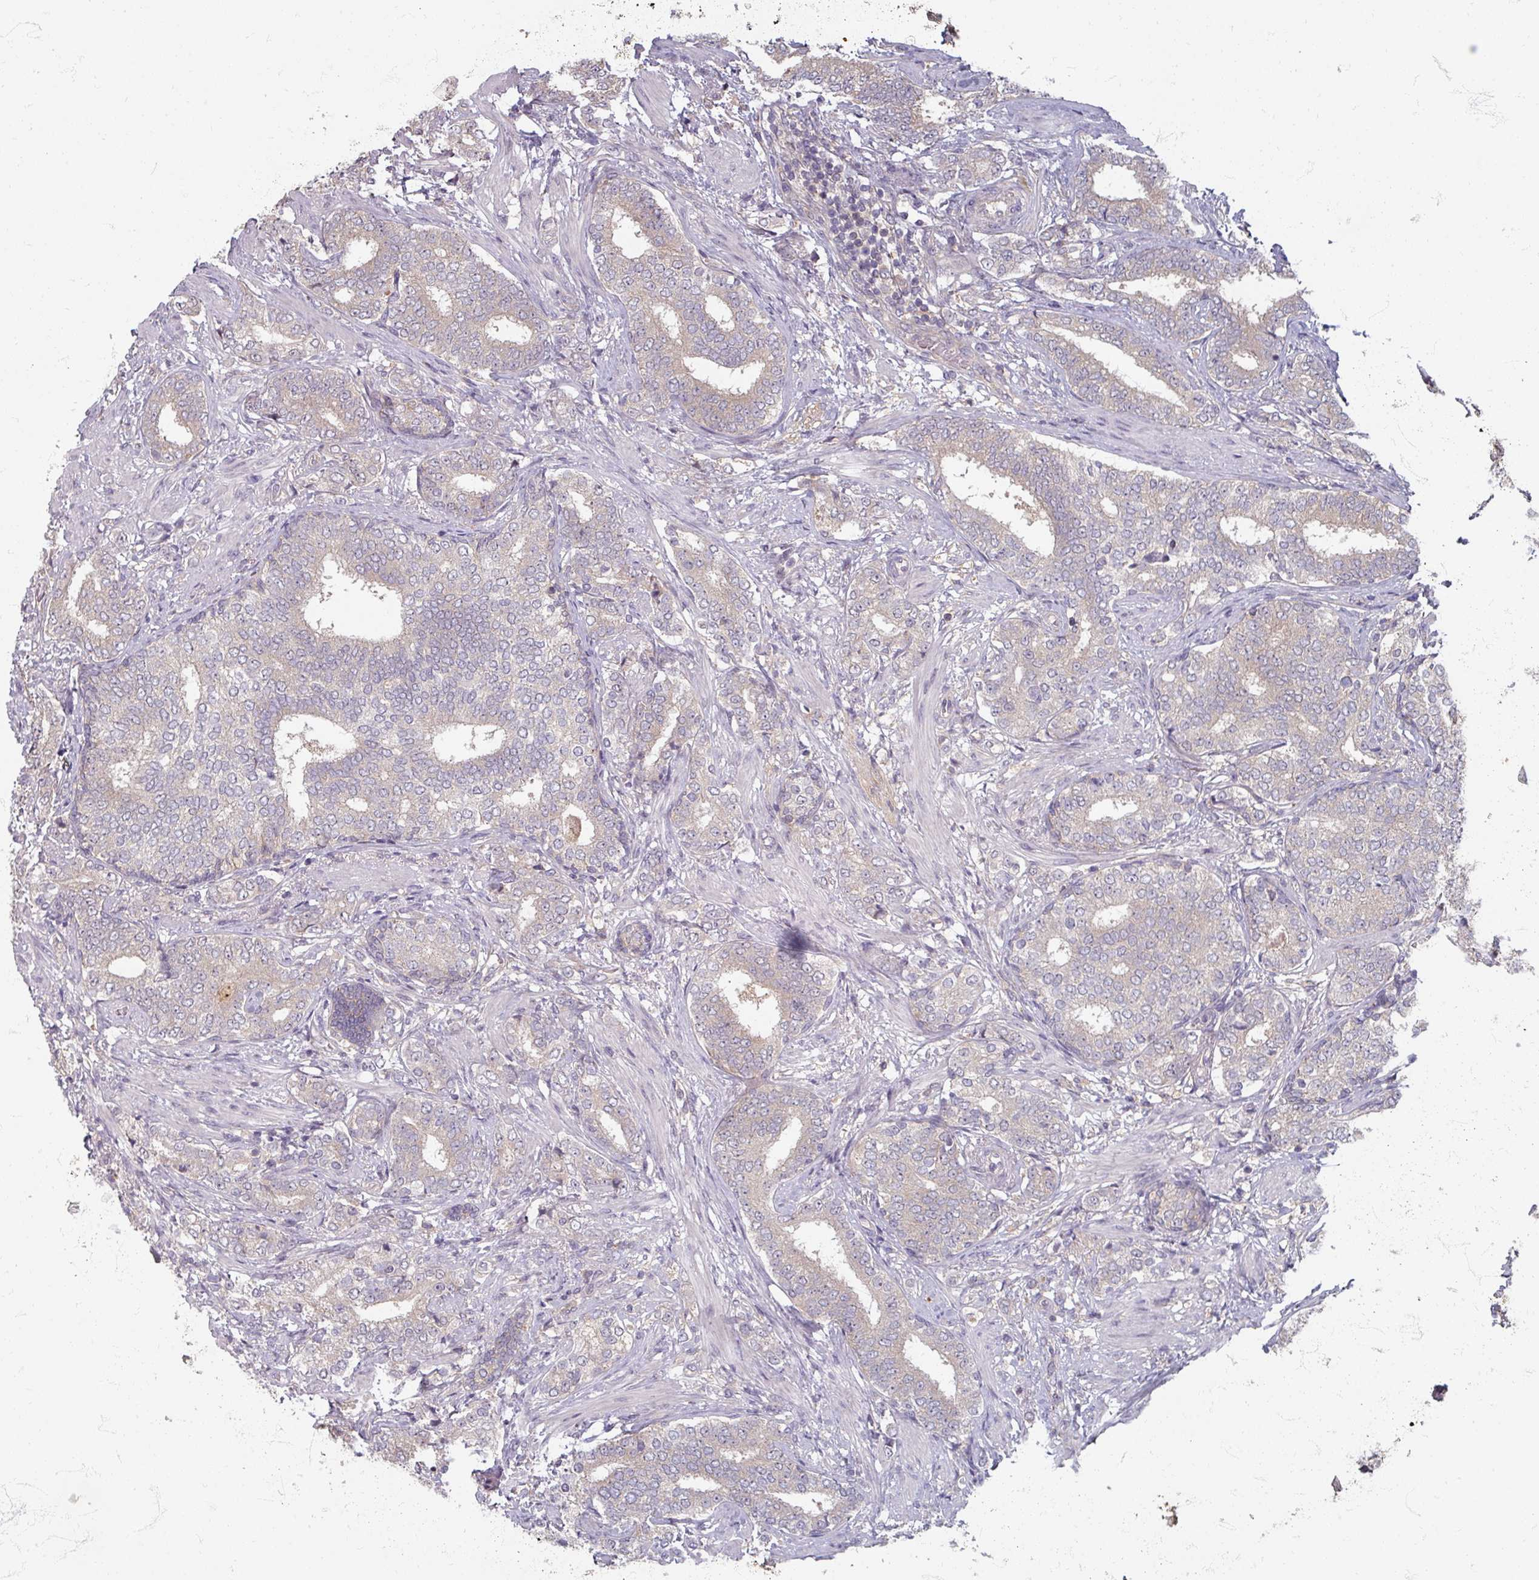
{"staining": {"intensity": "weak", "quantity": "<25%", "location": "cytoplasmic/membranous"}, "tissue": "prostate cancer", "cell_type": "Tumor cells", "image_type": "cancer", "snomed": [{"axis": "morphology", "description": "Adenocarcinoma, High grade"}, {"axis": "topography", "description": "Prostate"}], "caption": "Immunohistochemistry (IHC) of prostate cancer (adenocarcinoma (high-grade)) exhibits no staining in tumor cells.", "gene": "STAM", "patient": {"sex": "male", "age": 72}}